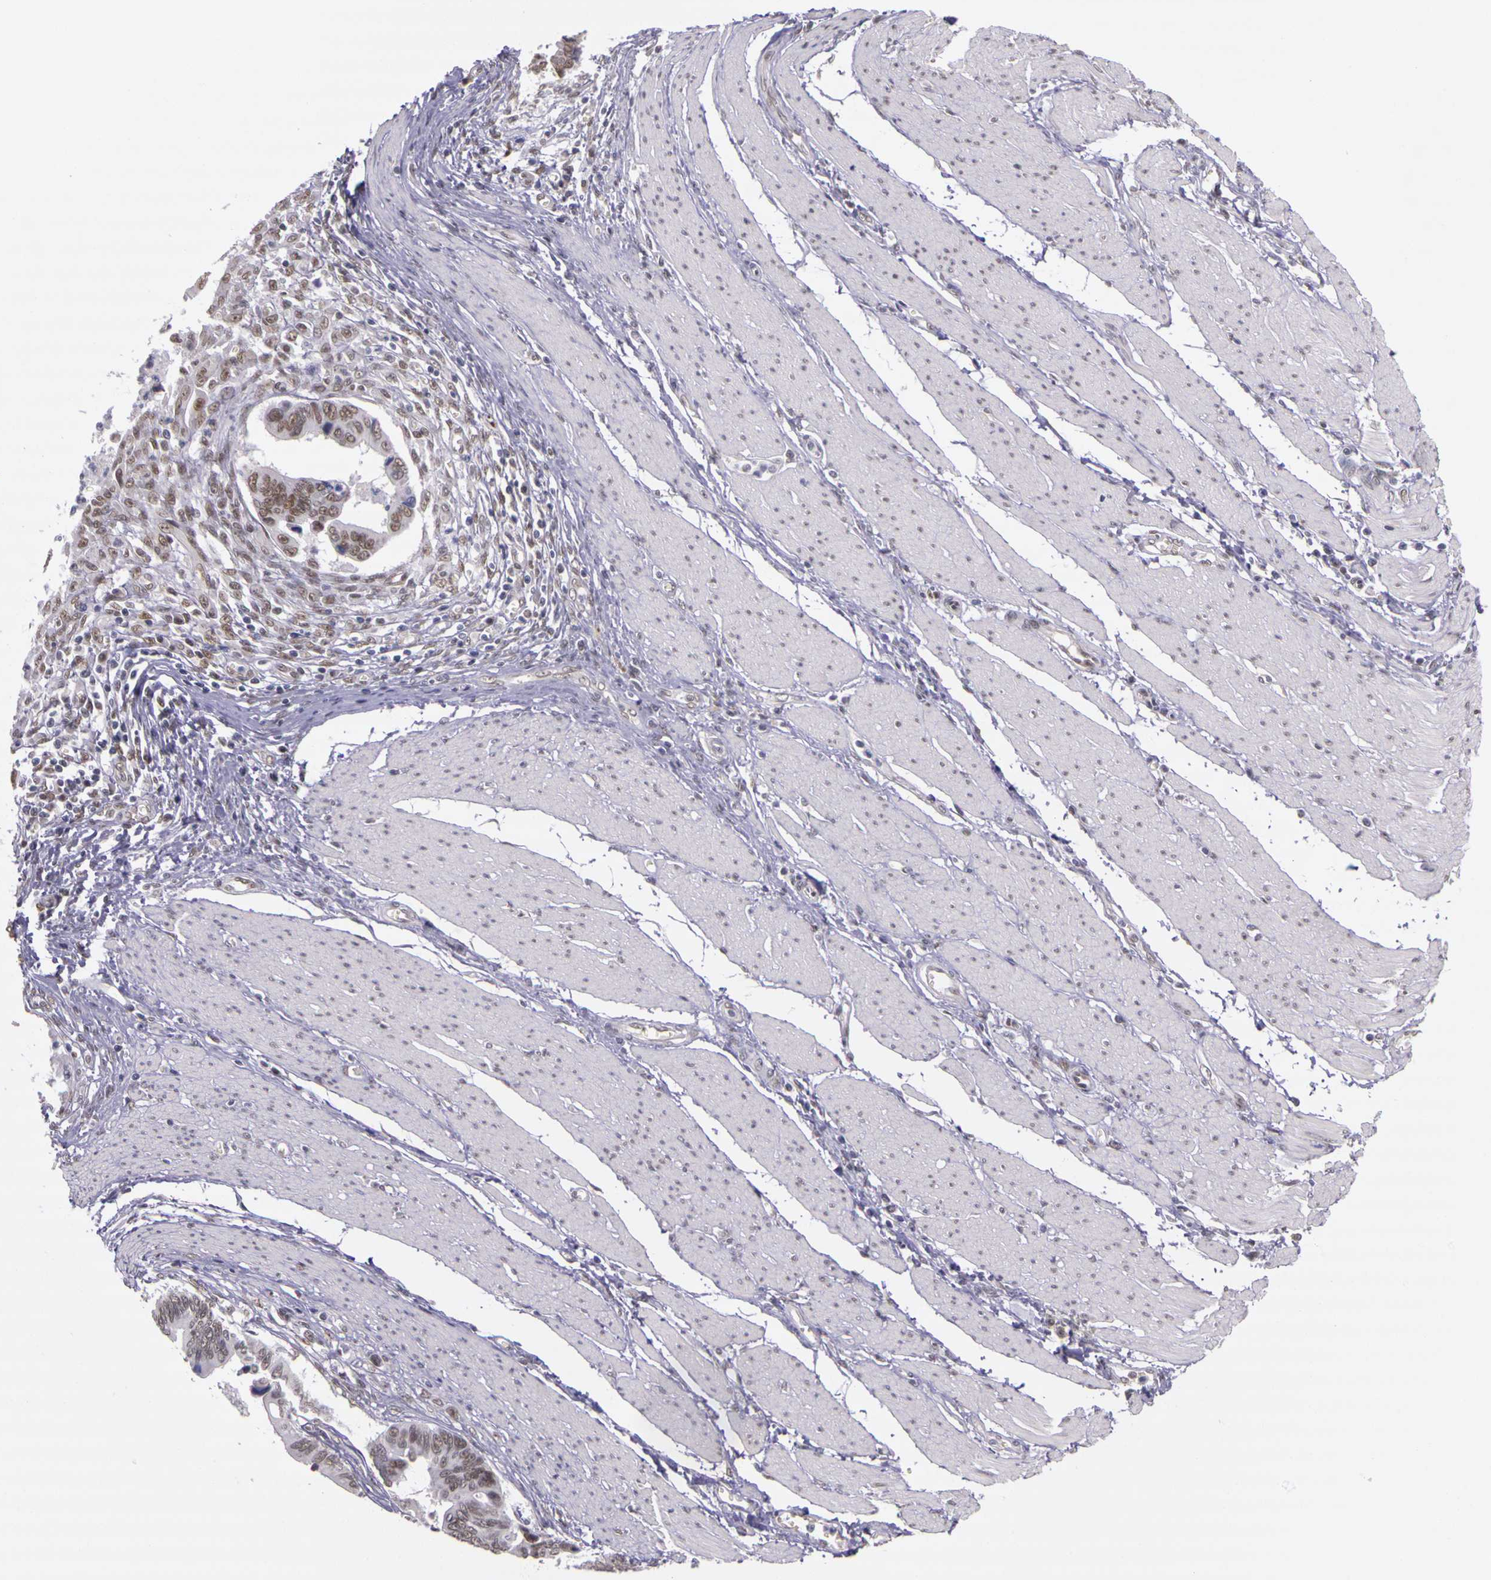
{"staining": {"intensity": "weak", "quantity": ">75%", "location": "nuclear"}, "tissue": "pancreatic cancer", "cell_type": "Tumor cells", "image_type": "cancer", "snomed": [{"axis": "morphology", "description": "Adenocarcinoma, NOS"}, {"axis": "topography", "description": "Pancreas"}], "caption": "Immunohistochemical staining of adenocarcinoma (pancreatic) displays low levels of weak nuclear protein positivity in approximately >75% of tumor cells.", "gene": "WDR13", "patient": {"sex": "female", "age": 70}}